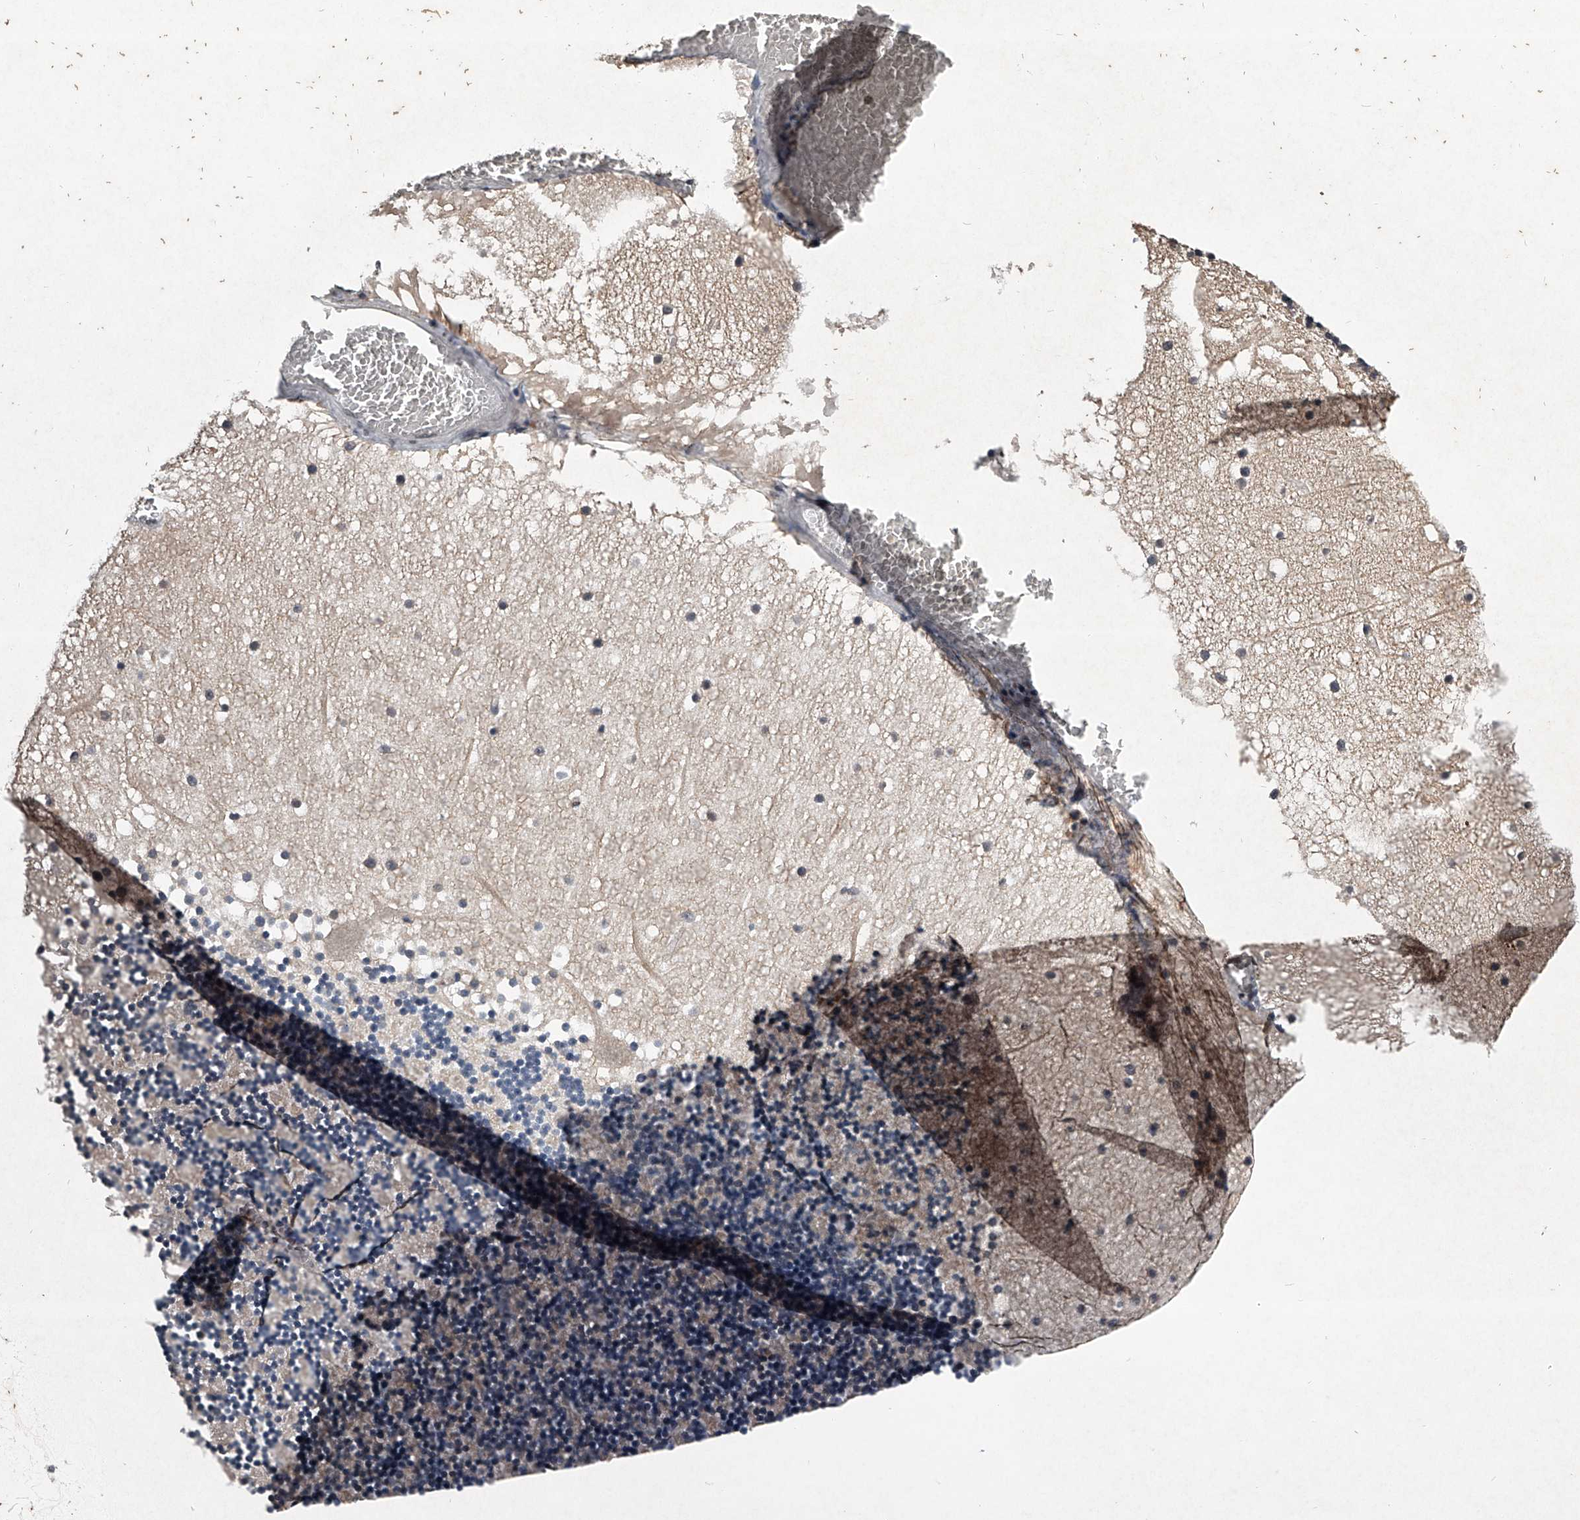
{"staining": {"intensity": "weak", "quantity": "25%-75%", "location": "cytoplasmic/membranous"}, "tissue": "cerebellum", "cell_type": "Cells in granular layer", "image_type": "normal", "snomed": [{"axis": "morphology", "description": "Normal tissue, NOS"}, {"axis": "topography", "description": "Cerebellum"}], "caption": "Weak cytoplasmic/membranous staining is seen in approximately 25%-75% of cells in granular layer in benign cerebellum.", "gene": "TSNAX", "patient": {"sex": "female", "age": 28}}